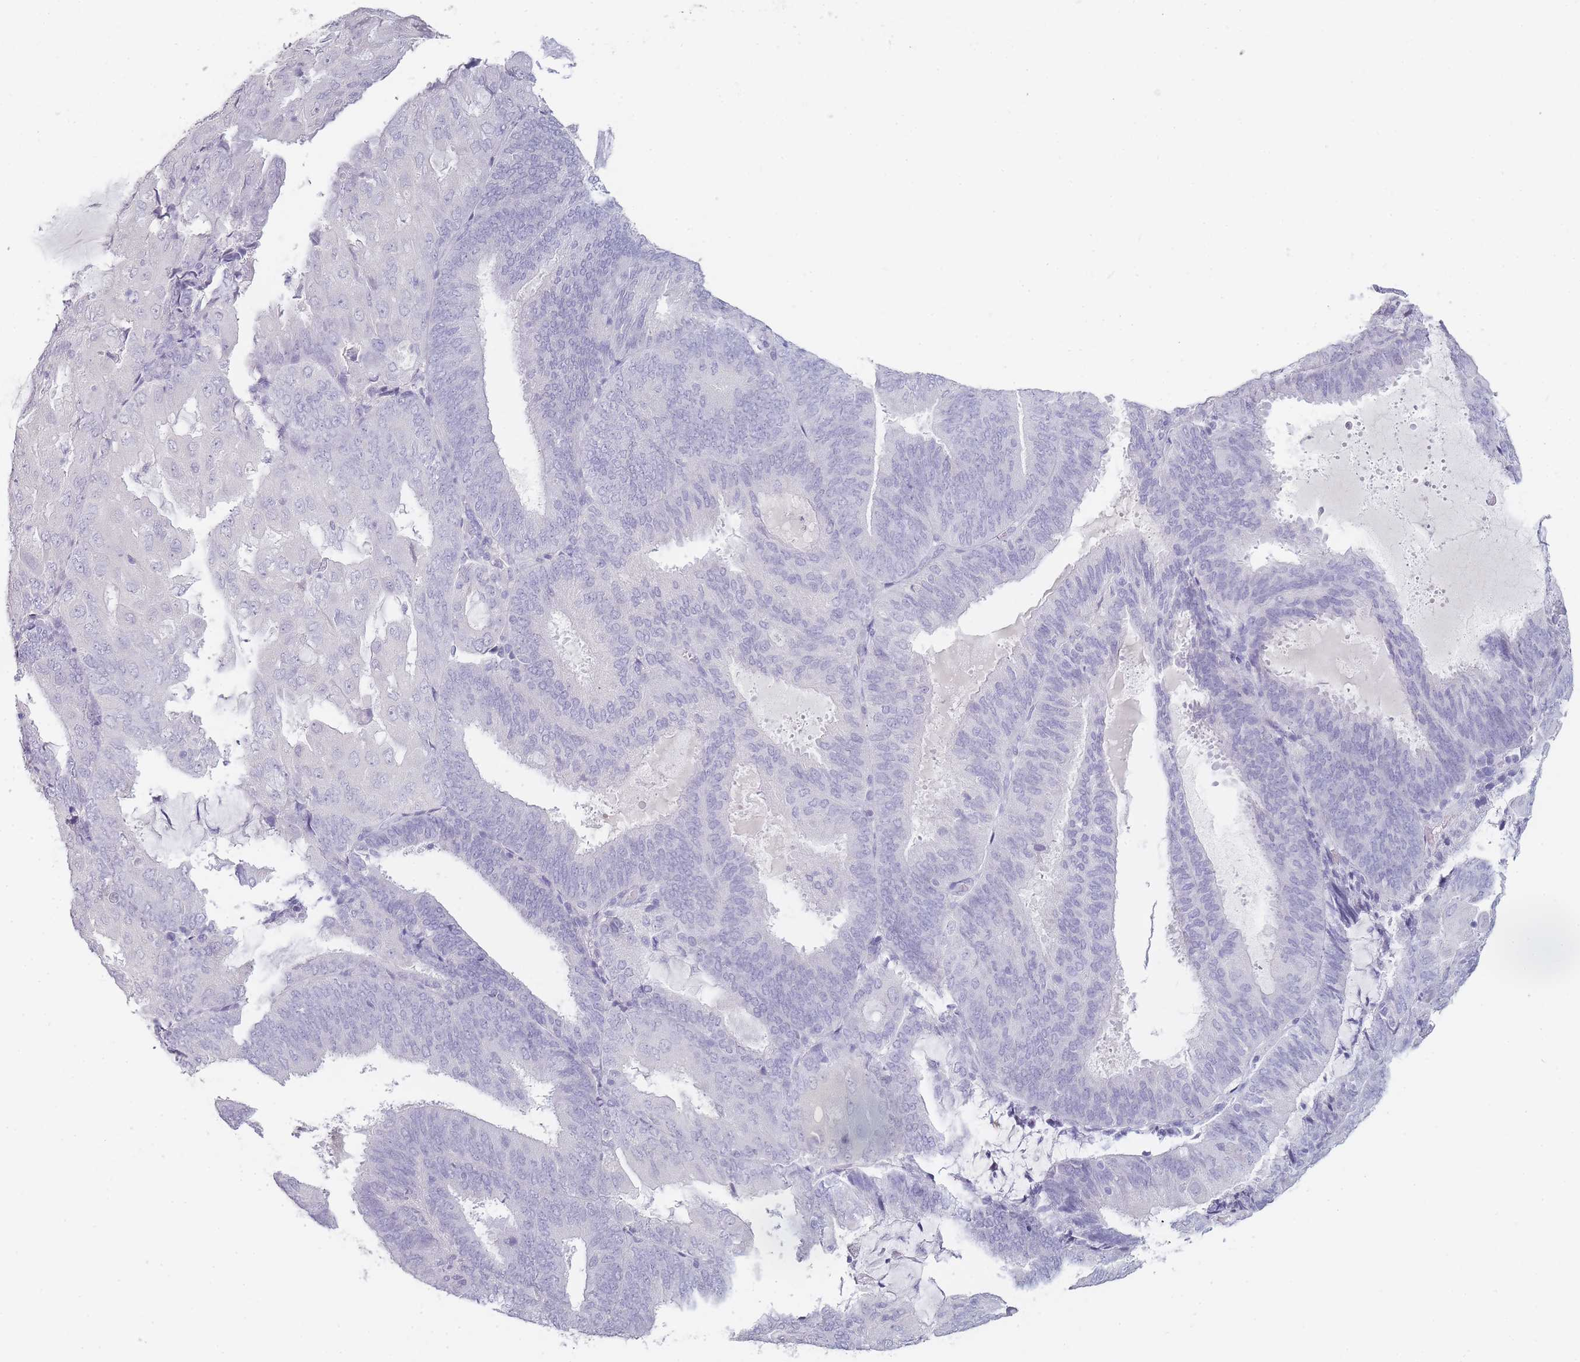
{"staining": {"intensity": "negative", "quantity": "none", "location": "none"}, "tissue": "endometrial cancer", "cell_type": "Tumor cells", "image_type": "cancer", "snomed": [{"axis": "morphology", "description": "Adenocarcinoma, NOS"}, {"axis": "topography", "description": "Endometrium"}], "caption": "Immunohistochemical staining of human endometrial cancer exhibits no significant expression in tumor cells. (Stains: DAB (3,3'-diaminobenzidine) IHC with hematoxylin counter stain, Microscopy: brightfield microscopy at high magnification).", "gene": "INS", "patient": {"sex": "female", "age": 81}}